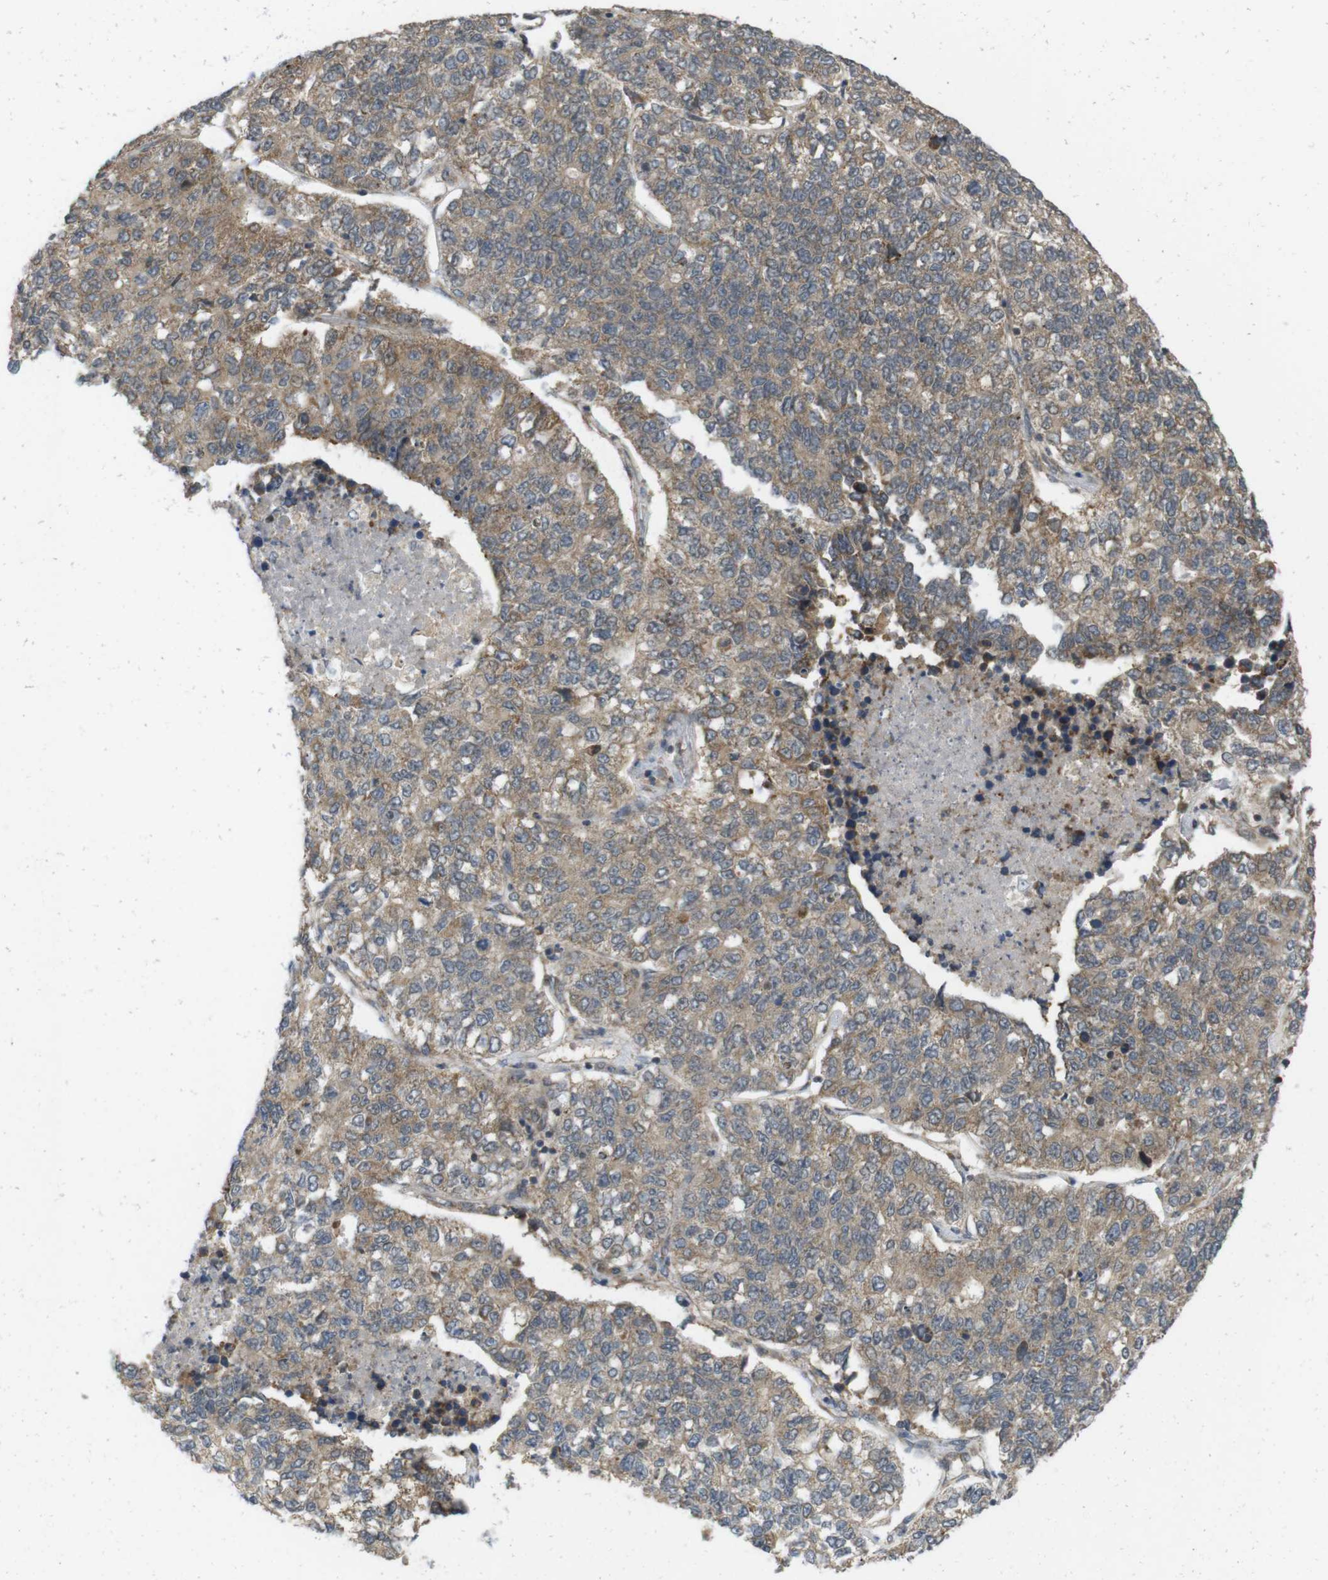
{"staining": {"intensity": "weak", "quantity": ">75%", "location": "cytoplasmic/membranous"}, "tissue": "lung cancer", "cell_type": "Tumor cells", "image_type": "cancer", "snomed": [{"axis": "morphology", "description": "Adenocarcinoma, NOS"}, {"axis": "topography", "description": "Lung"}], "caption": "This photomicrograph exhibits IHC staining of human lung cancer, with low weak cytoplasmic/membranous expression in approximately >75% of tumor cells.", "gene": "RNF130", "patient": {"sex": "male", "age": 49}}